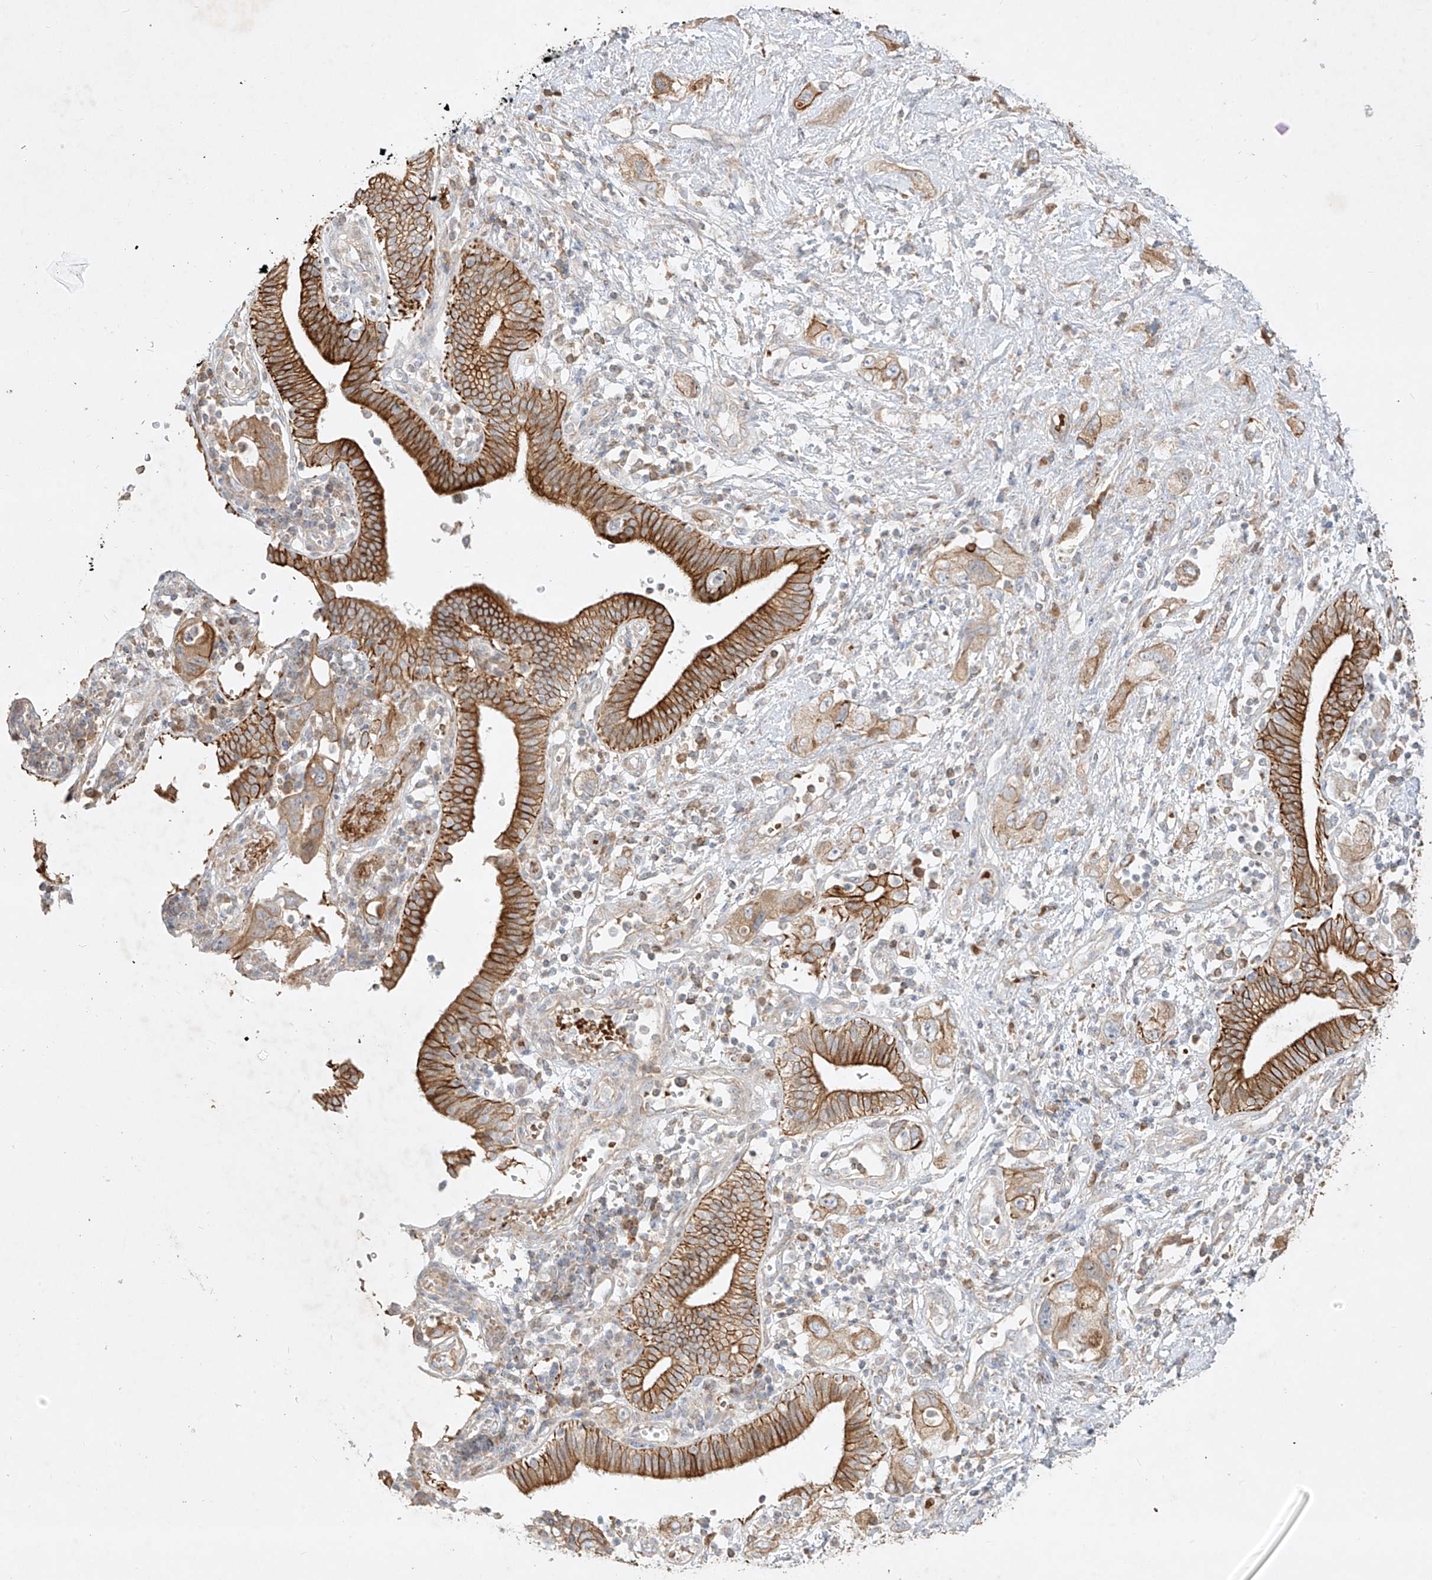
{"staining": {"intensity": "moderate", "quantity": ">75%", "location": "cytoplasmic/membranous"}, "tissue": "pancreatic cancer", "cell_type": "Tumor cells", "image_type": "cancer", "snomed": [{"axis": "morphology", "description": "Adenocarcinoma, NOS"}, {"axis": "topography", "description": "Pancreas"}], "caption": "Pancreatic adenocarcinoma stained with immunohistochemistry shows moderate cytoplasmic/membranous staining in about >75% of tumor cells.", "gene": "KPNA7", "patient": {"sex": "female", "age": 73}}